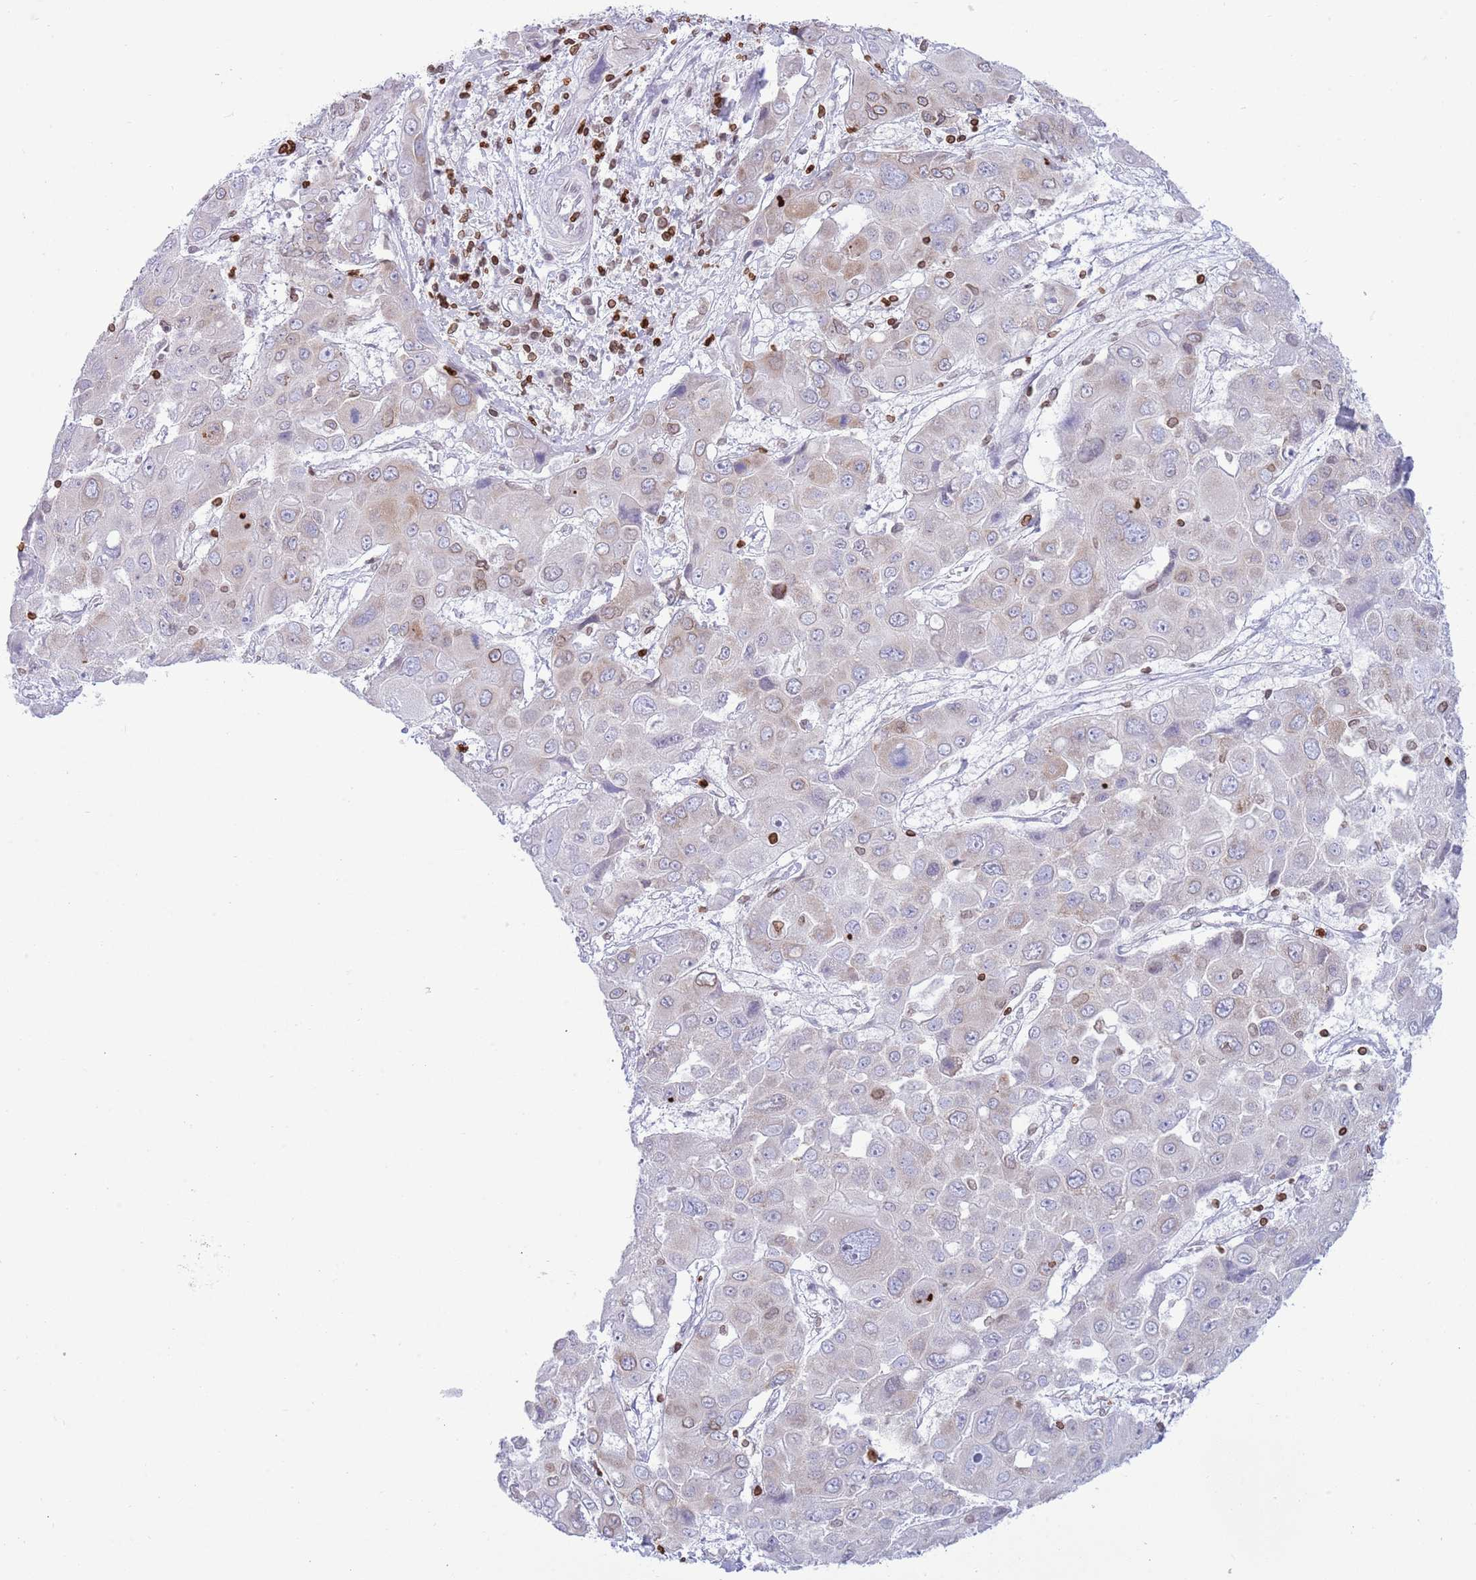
{"staining": {"intensity": "weak", "quantity": "<25%", "location": "cytoplasmic/membranous,nuclear"}, "tissue": "liver cancer", "cell_type": "Tumor cells", "image_type": "cancer", "snomed": [{"axis": "morphology", "description": "Cholangiocarcinoma"}, {"axis": "topography", "description": "Liver"}], "caption": "The immunohistochemistry image has no significant expression in tumor cells of liver cancer tissue.", "gene": "LBR", "patient": {"sex": "male", "age": 67}}